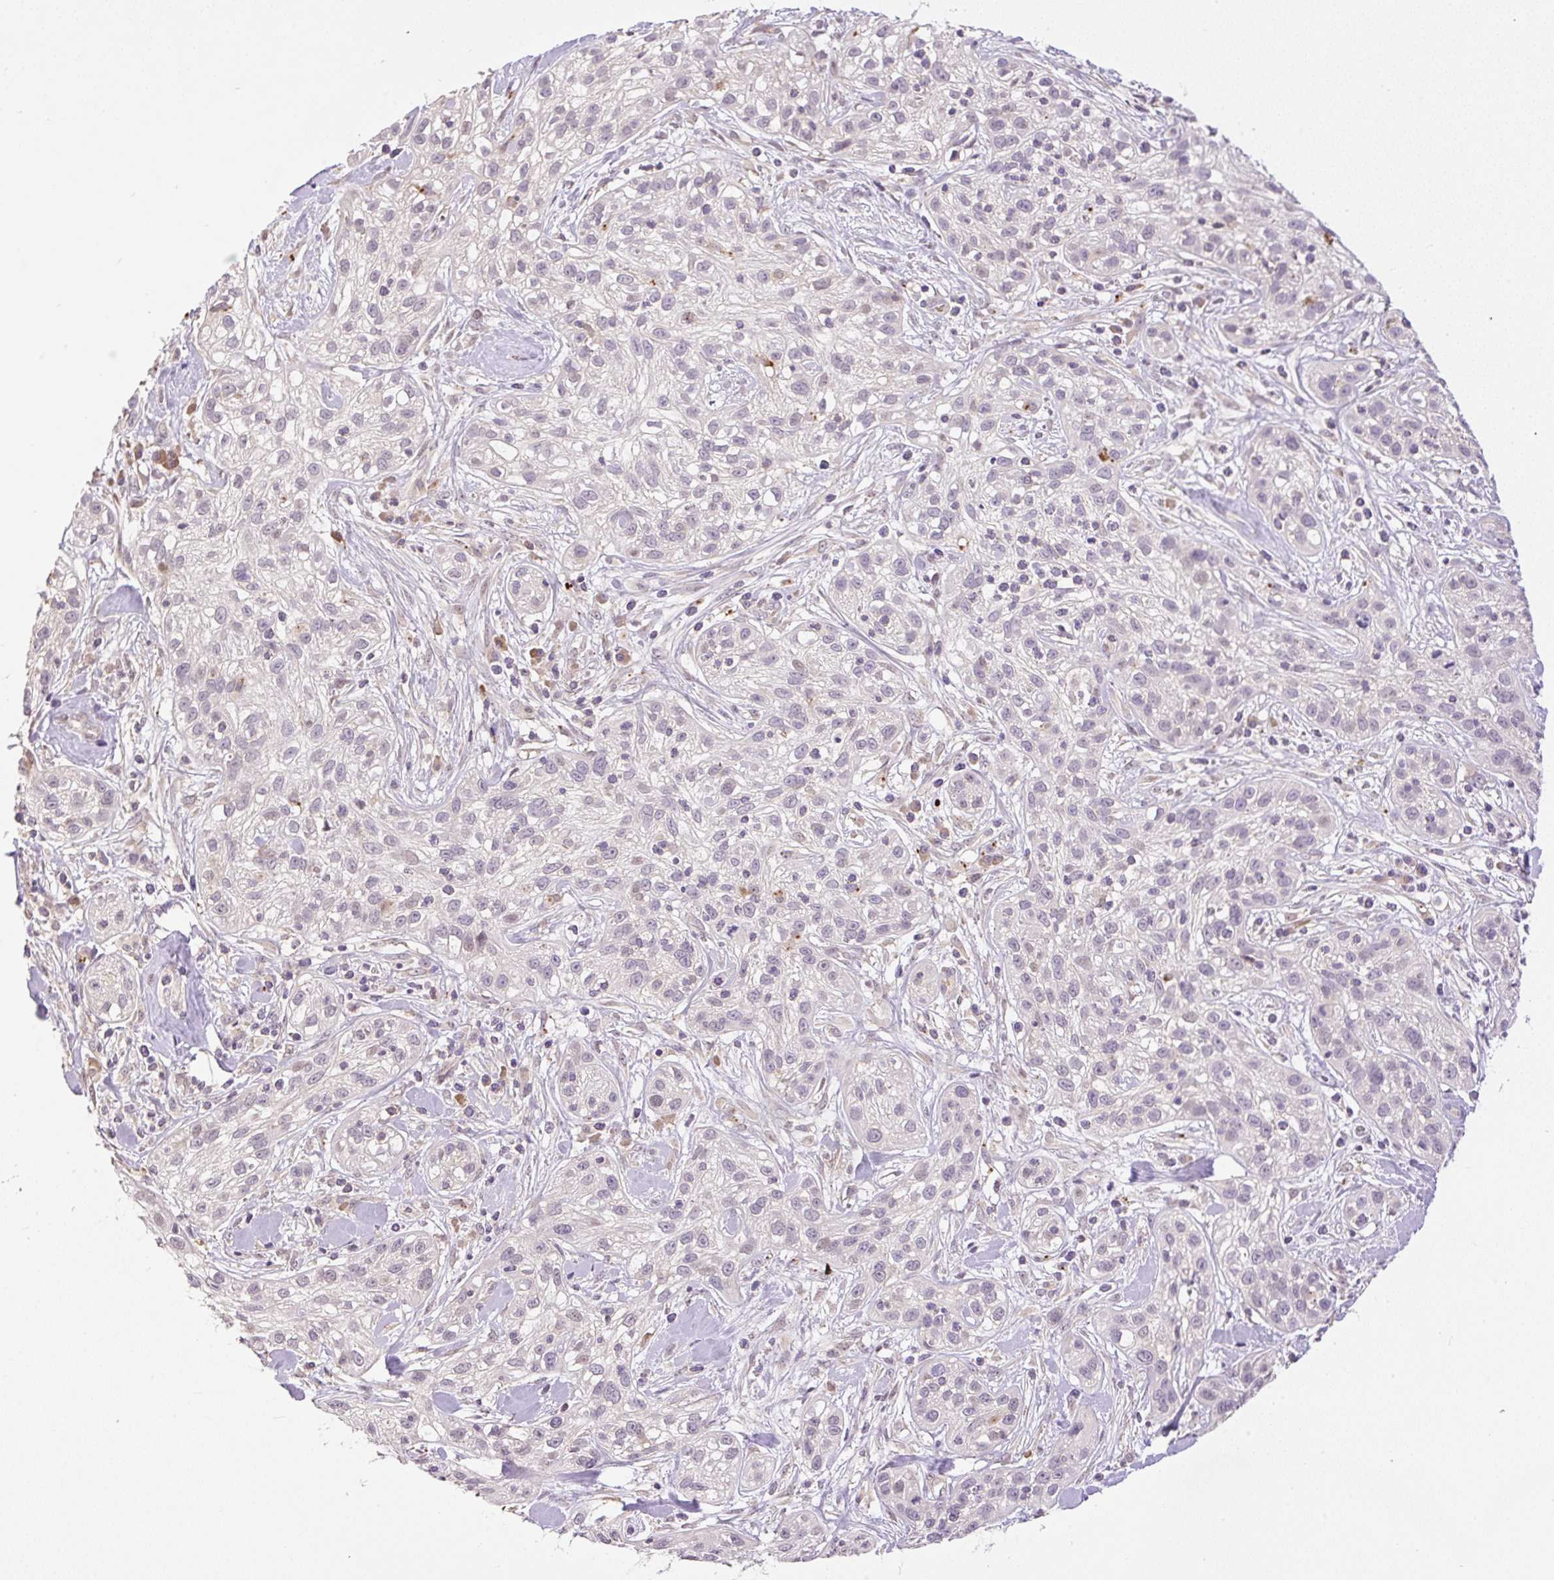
{"staining": {"intensity": "negative", "quantity": "none", "location": "none"}, "tissue": "skin cancer", "cell_type": "Tumor cells", "image_type": "cancer", "snomed": [{"axis": "morphology", "description": "Squamous cell carcinoma, NOS"}, {"axis": "topography", "description": "Skin"}], "caption": "IHC micrograph of neoplastic tissue: human skin cancer stained with DAB (3,3'-diaminobenzidine) demonstrates no significant protein positivity in tumor cells.", "gene": "HABP4", "patient": {"sex": "male", "age": 82}}